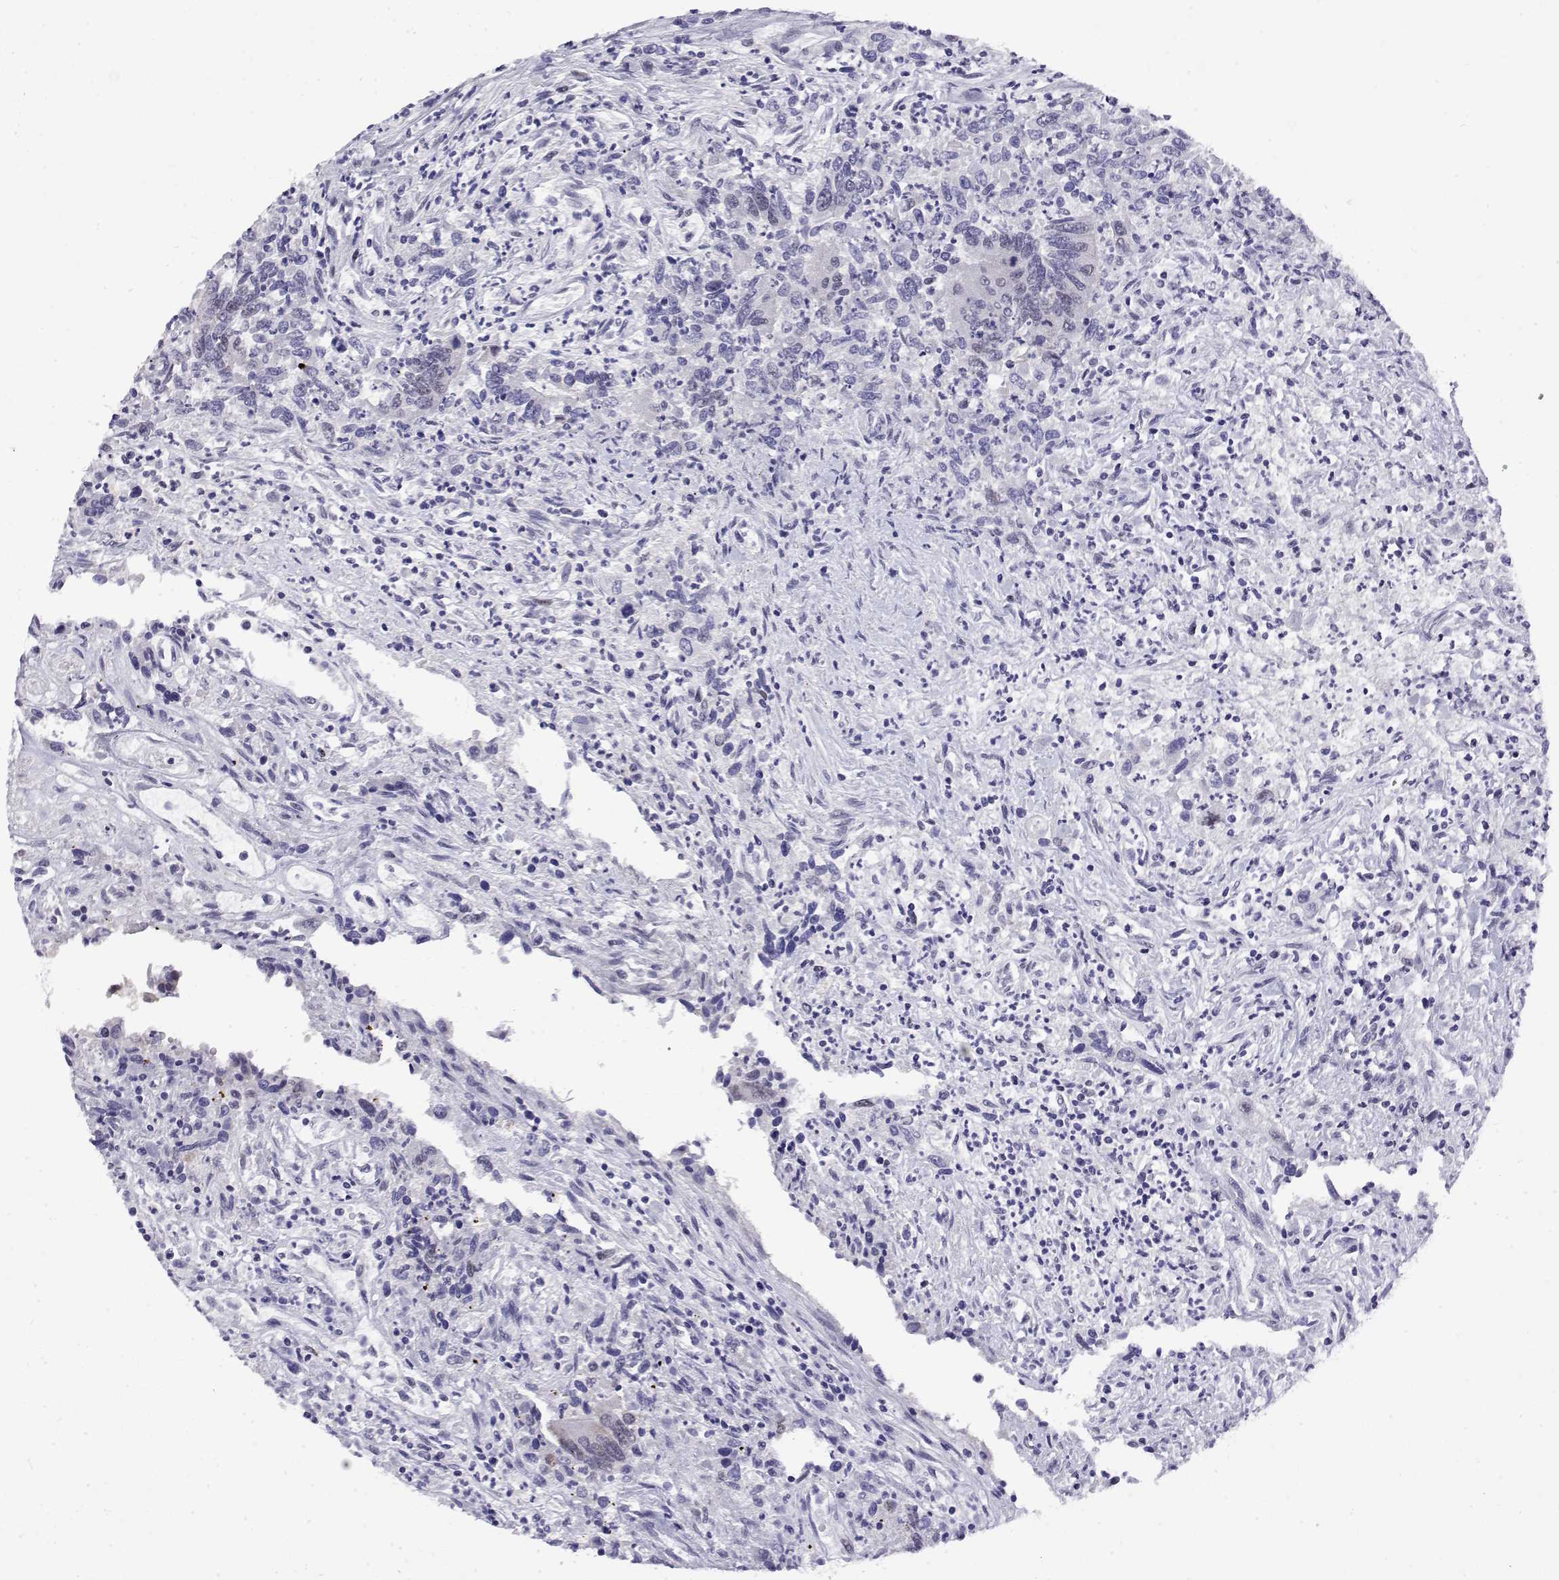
{"staining": {"intensity": "weak", "quantity": "<25%", "location": "nuclear"}, "tissue": "colorectal cancer", "cell_type": "Tumor cells", "image_type": "cancer", "snomed": [{"axis": "morphology", "description": "Adenocarcinoma, NOS"}, {"axis": "topography", "description": "Colon"}], "caption": "Tumor cells are negative for protein expression in human colorectal cancer. (DAB immunohistochemistry with hematoxylin counter stain).", "gene": "POLDIP3", "patient": {"sex": "female", "age": 67}}